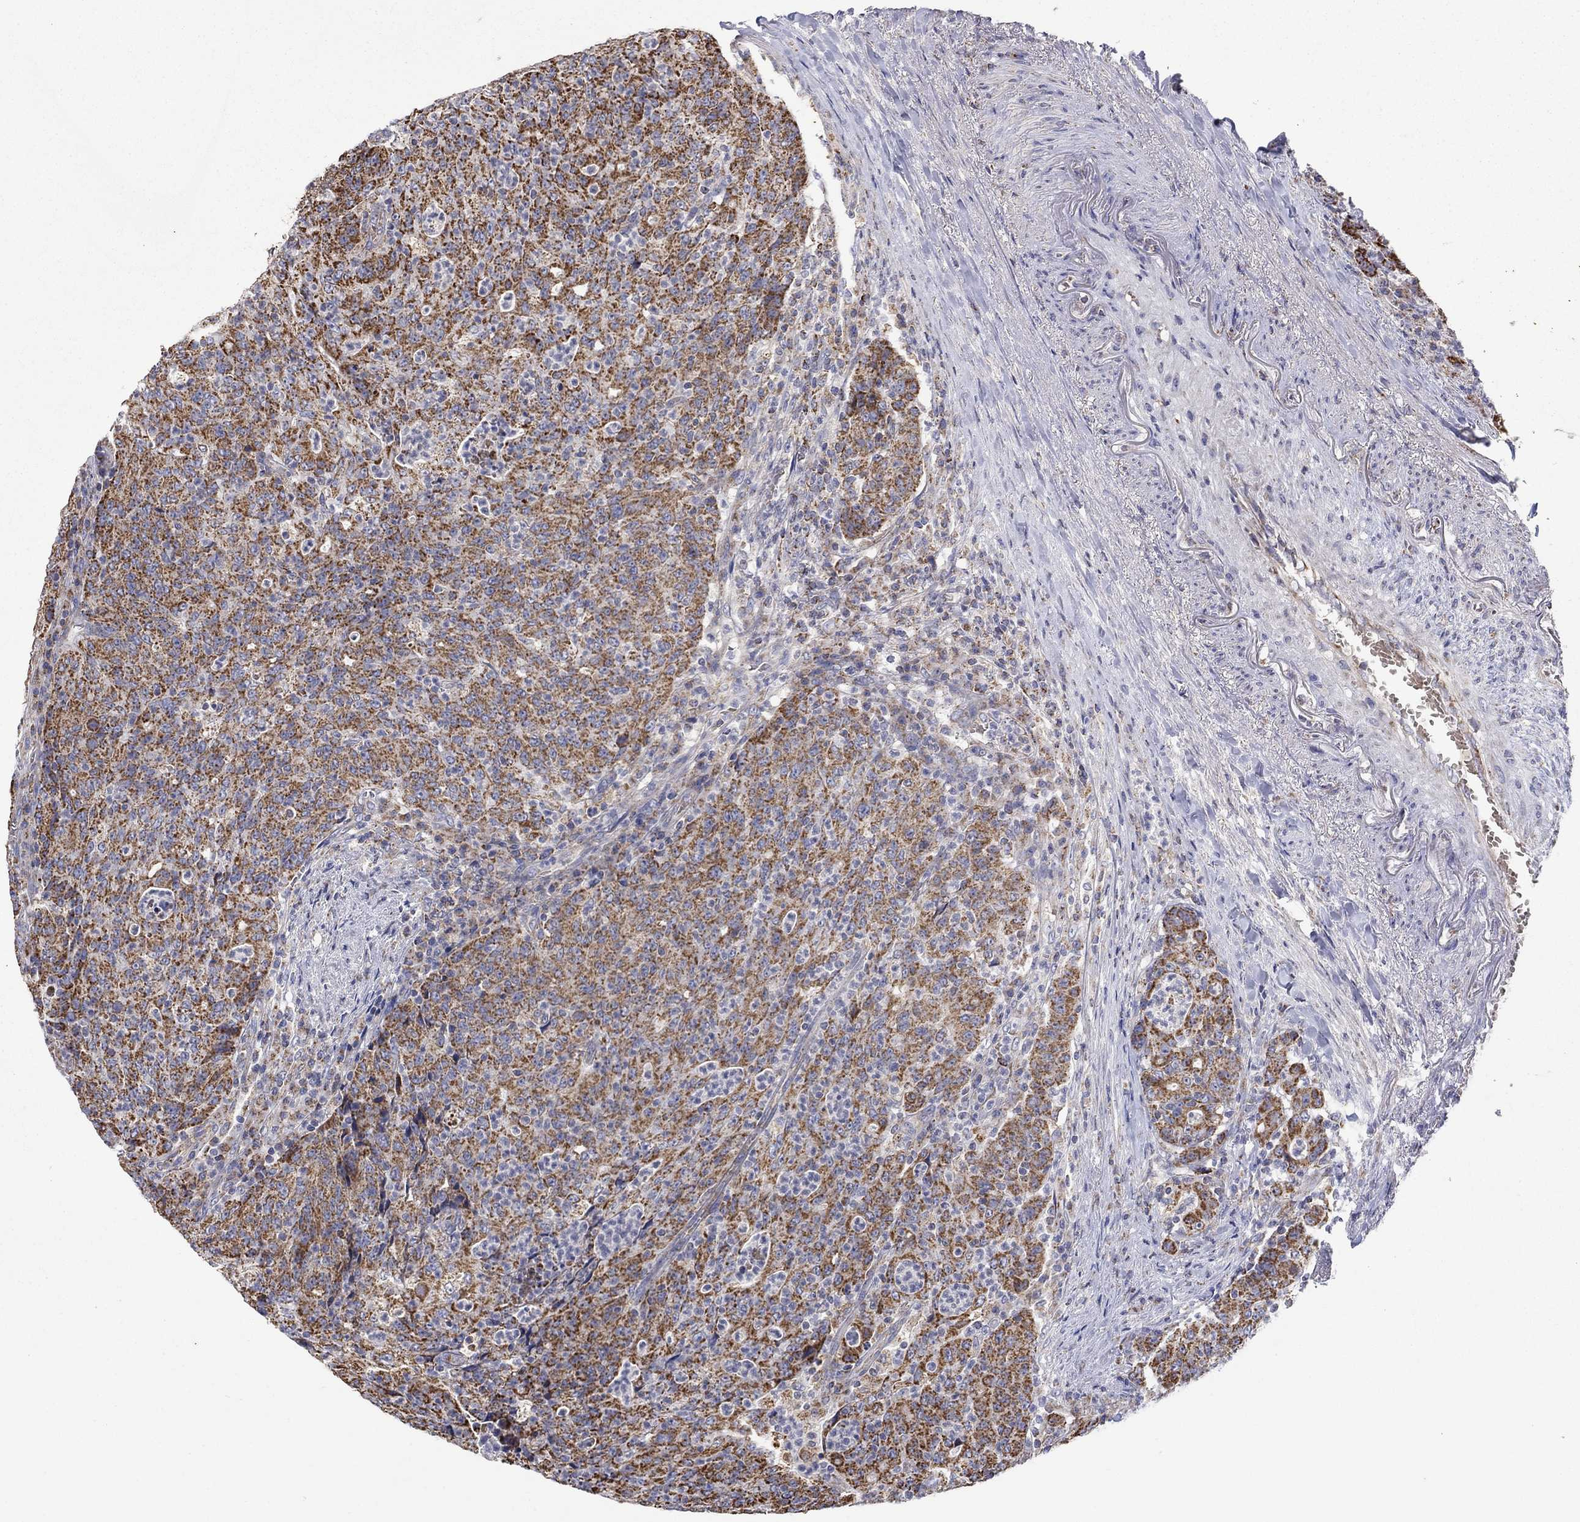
{"staining": {"intensity": "strong", "quantity": ">75%", "location": "cytoplasmic/membranous"}, "tissue": "colorectal cancer", "cell_type": "Tumor cells", "image_type": "cancer", "snomed": [{"axis": "morphology", "description": "Adenocarcinoma, NOS"}, {"axis": "topography", "description": "Colon"}], "caption": "Approximately >75% of tumor cells in adenocarcinoma (colorectal) demonstrate strong cytoplasmic/membranous protein expression as visualized by brown immunohistochemical staining.", "gene": "HPS5", "patient": {"sex": "male", "age": 70}}